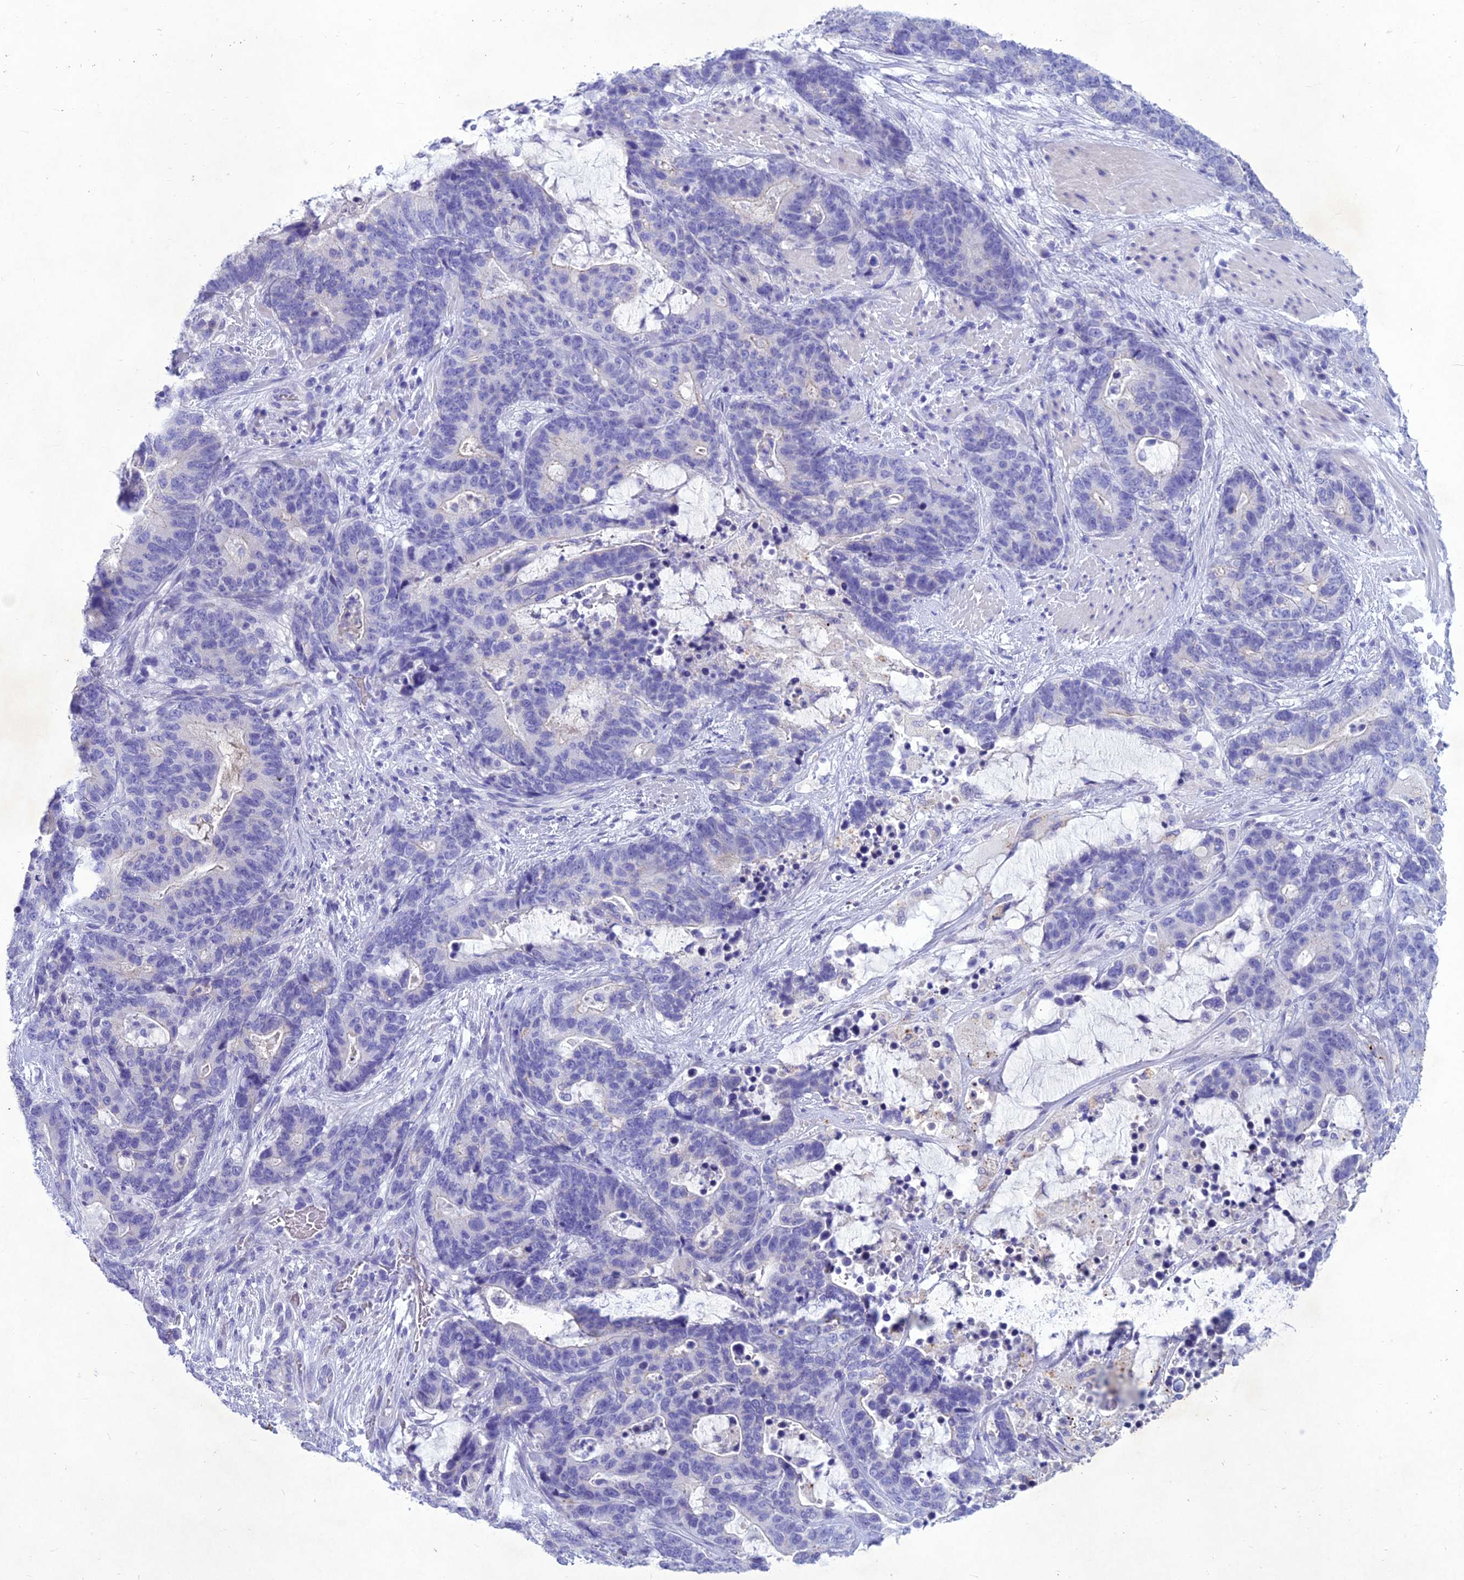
{"staining": {"intensity": "negative", "quantity": "none", "location": "none"}, "tissue": "stomach cancer", "cell_type": "Tumor cells", "image_type": "cancer", "snomed": [{"axis": "morphology", "description": "Adenocarcinoma, NOS"}, {"axis": "topography", "description": "Stomach"}], "caption": "A micrograph of adenocarcinoma (stomach) stained for a protein displays no brown staining in tumor cells.", "gene": "IFT172", "patient": {"sex": "female", "age": 76}}